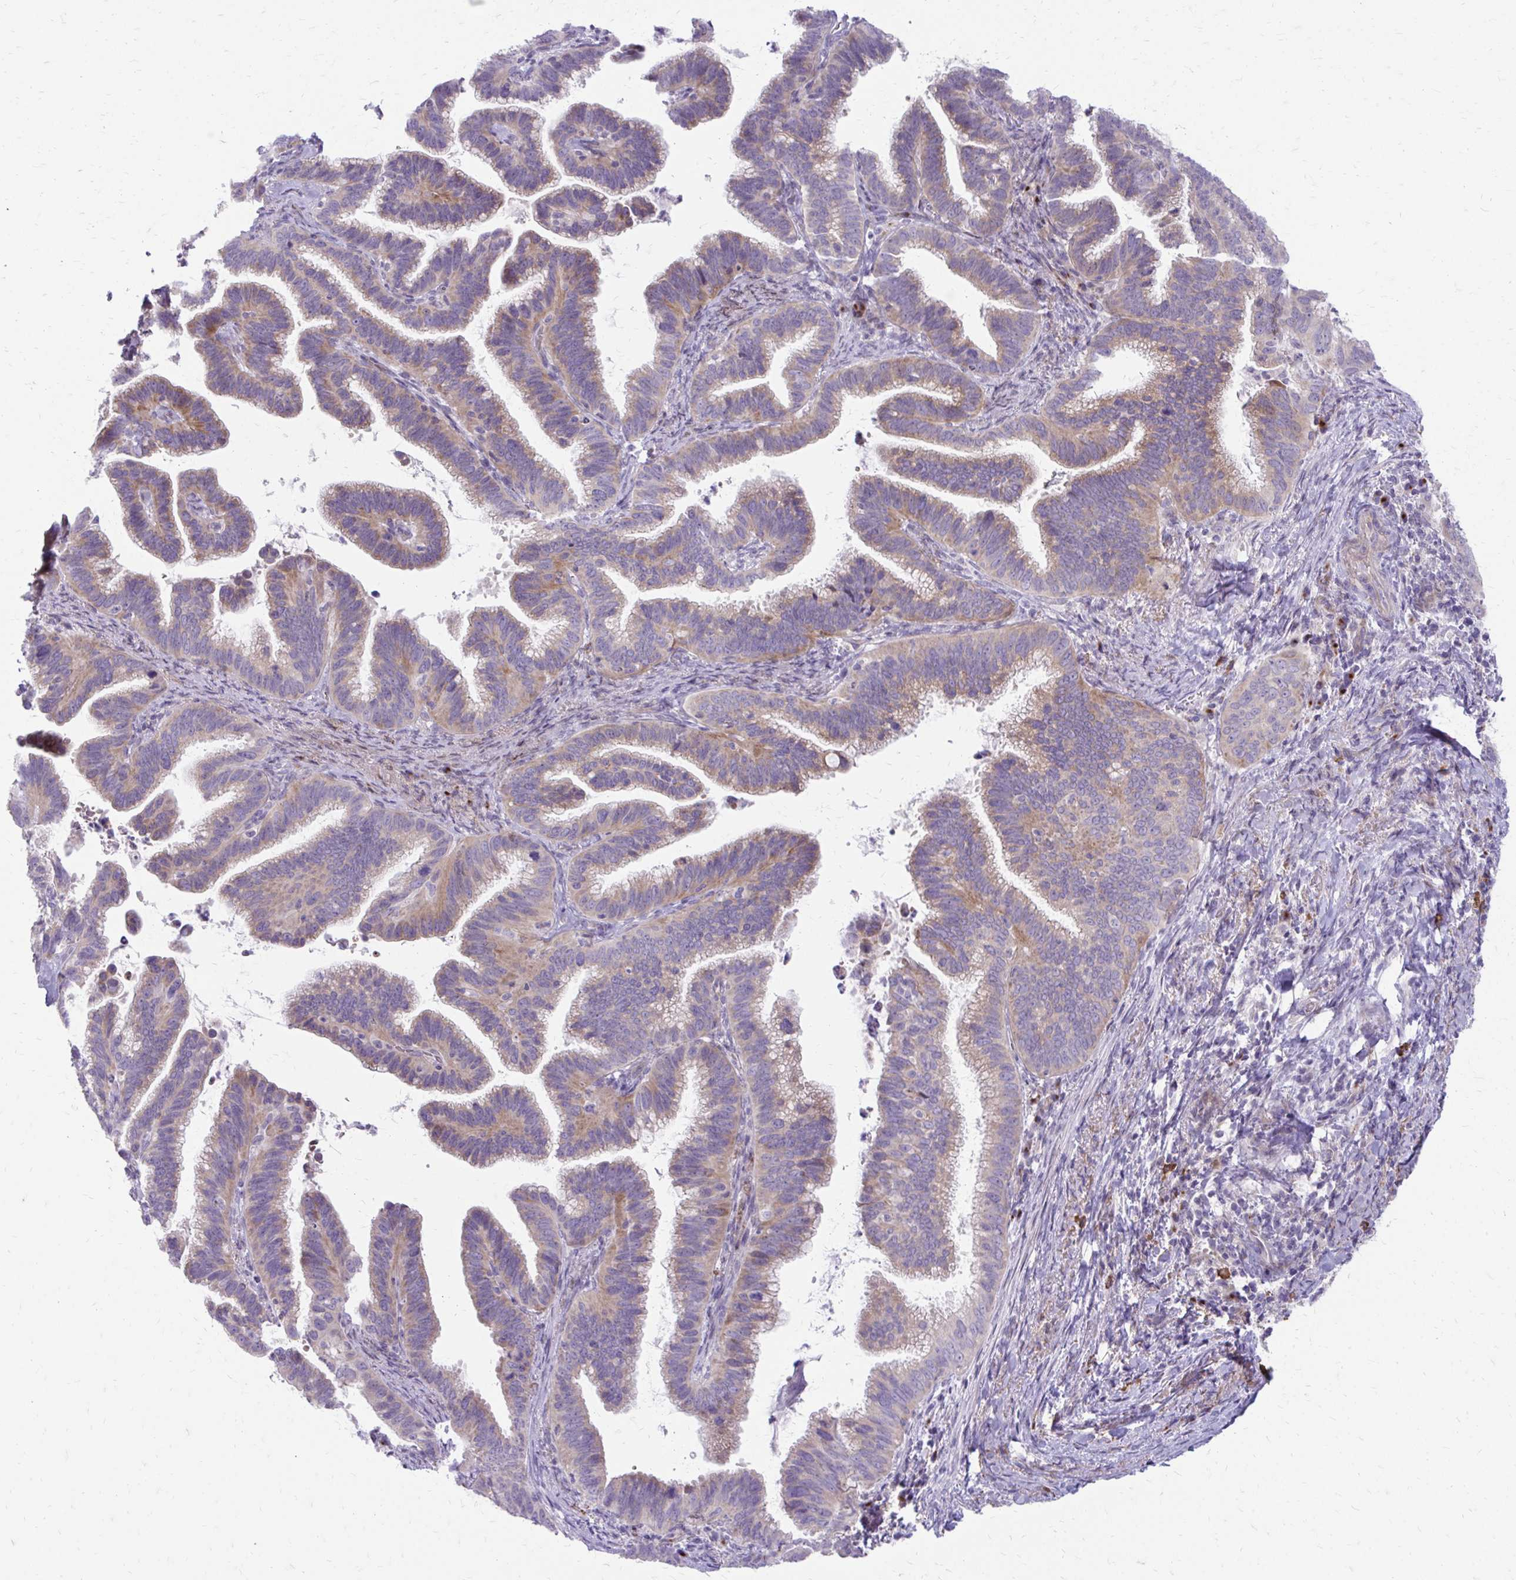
{"staining": {"intensity": "weak", "quantity": "25%-75%", "location": "cytoplasmic/membranous"}, "tissue": "cervical cancer", "cell_type": "Tumor cells", "image_type": "cancer", "snomed": [{"axis": "morphology", "description": "Adenocarcinoma, NOS"}, {"axis": "topography", "description": "Cervix"}], "caption": "Tumor cells exhibit low levels of weak cytoplasmic/membranous positivity in about 25%-75% of cells in adenocarcinoma (cervical).", "gene": "FUNDC2", "patient": {"sex": "female", "age": 61}}